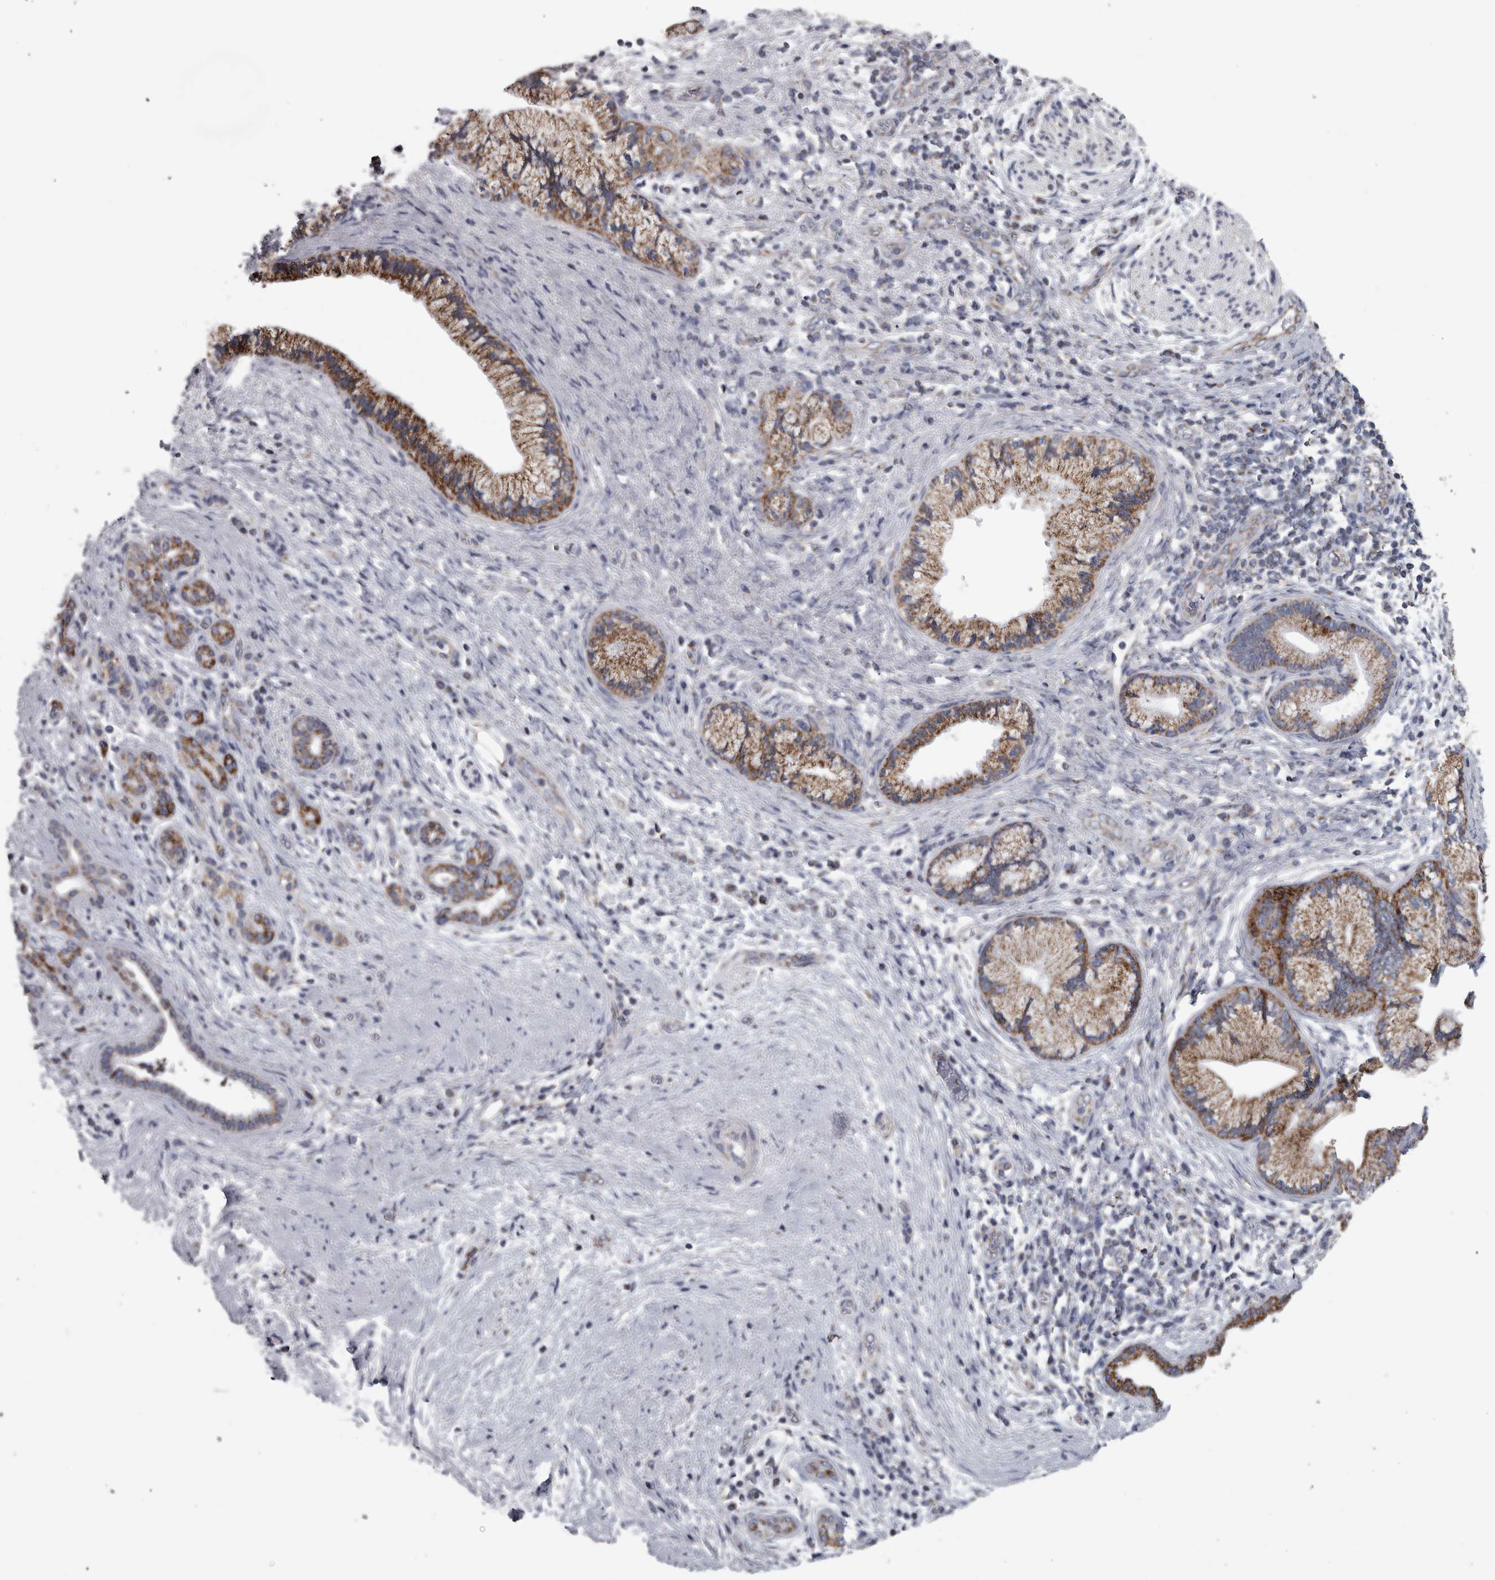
{"staining": {"intensity": "moderate", "quantity": ">75%", "location": "cytoplasmic/membranous"}, "tissue": "pancreatic cancer", "cell_type": "Tumor cells", "image_type": "cancer", "snomed": [{"axis": "morphology", "description": "Adenocarcinoma, NOS"}, {"axis": "topography", "description": "Pancreas"}], "caption": "Approximately >75% of tumor cells in pancreatic adenocarcinoma exhibit moderate cytoplasmic/membranous protein positivity as visualized by brown immunohistochemical staining.", "gene": "DBT", "patient": {"sex": "male", "age": 59}}